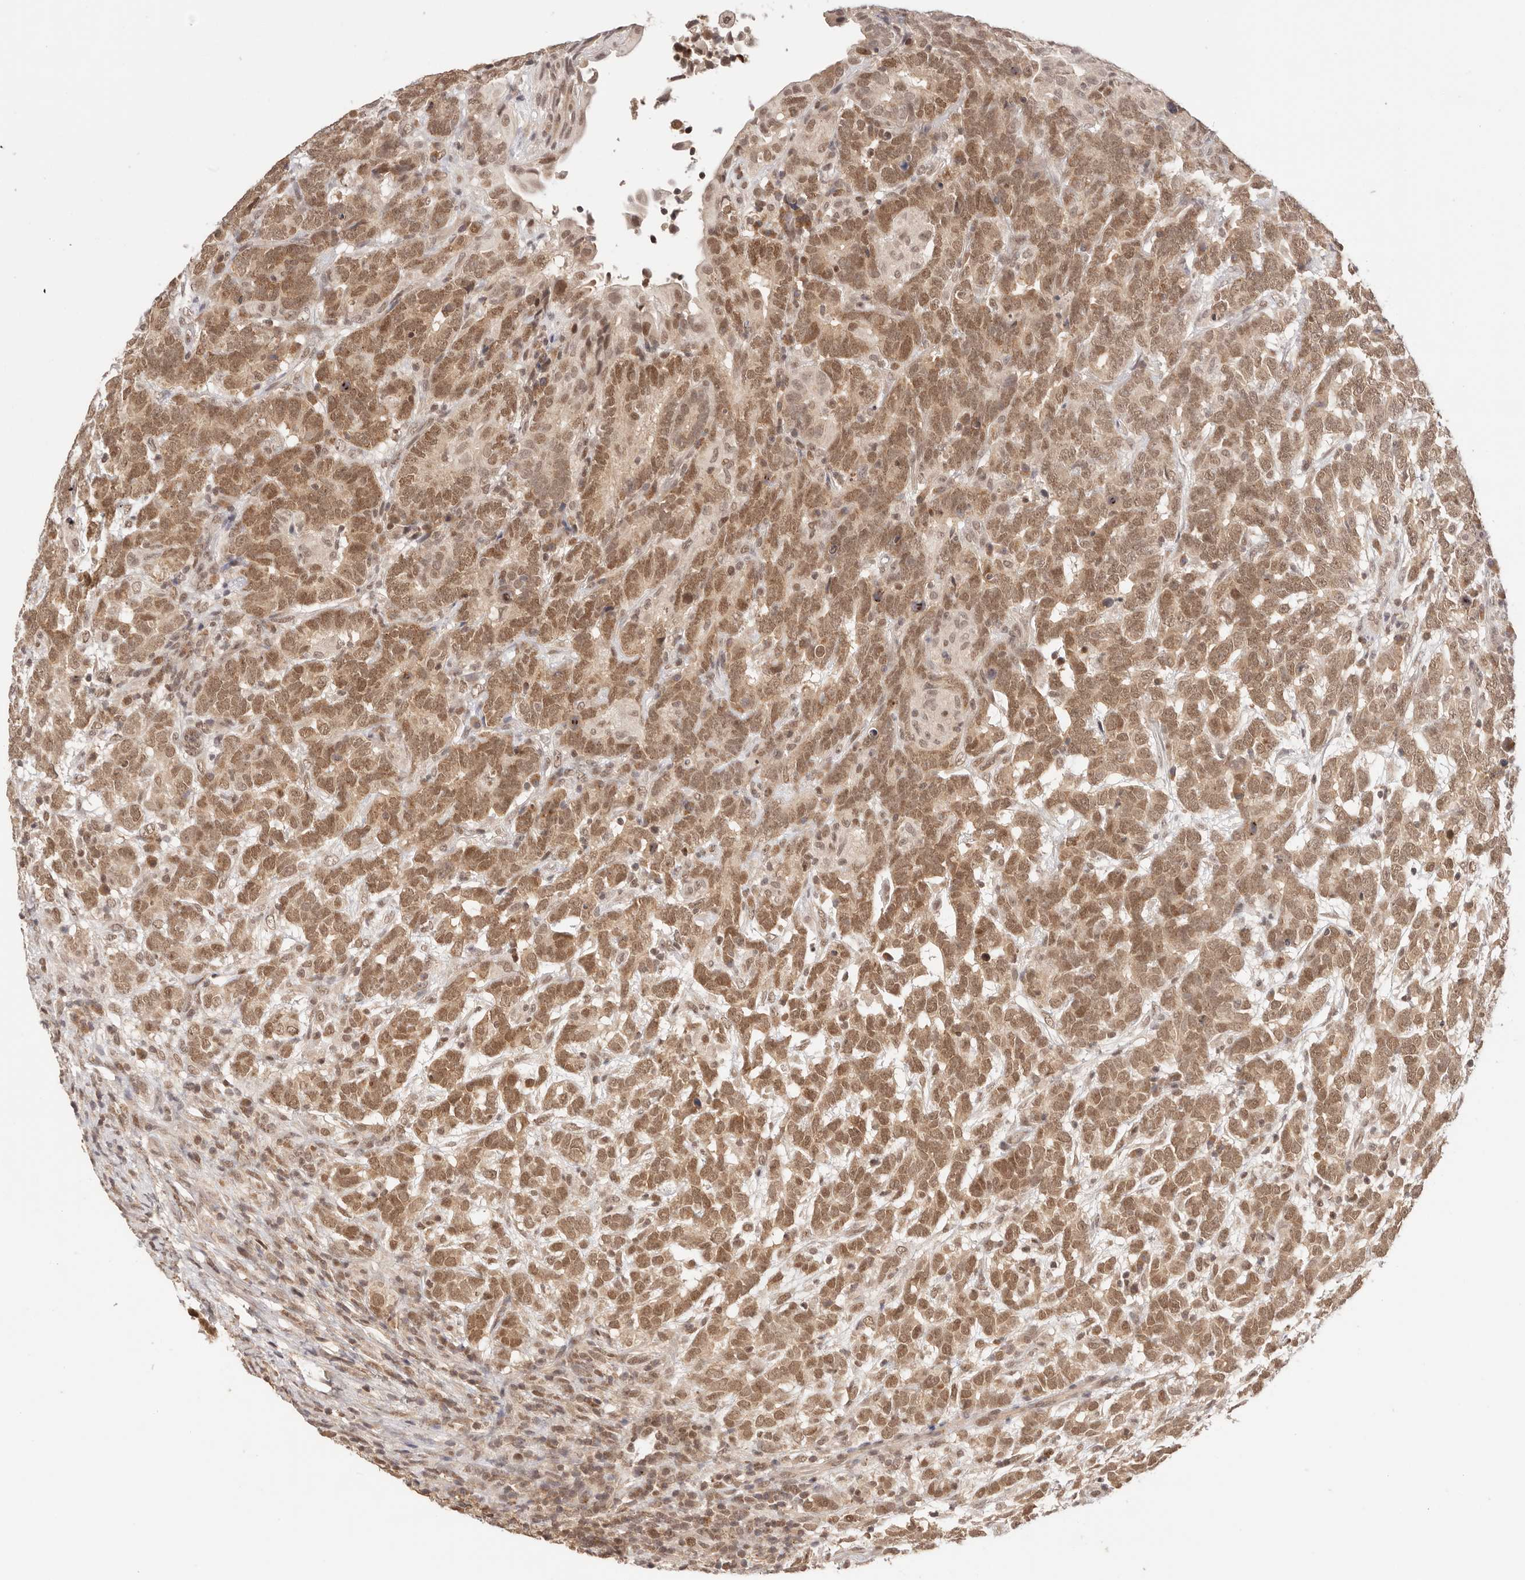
{"staining": {"intensity": "moderate", "quantity": ">75%", "location": "cytoplasmic/membranous,nuclear"}, "tissue": "testis cancer", "cell_type": "Tumor cells", "image_type": "cancer", "snomed": [{"axis": "morphology", "description": "Carcinoma, Embryonal, NOS"}, {"axis": "topography", "description": "Testis"}], "caption": "Moderate cytoplasmic/membranous and nuclear positivity is seen in about >75% of tumor cells in testis embryonal carcinoma.", "gene": "RFC3", "patient": {"sex": "male", "age": 26}}